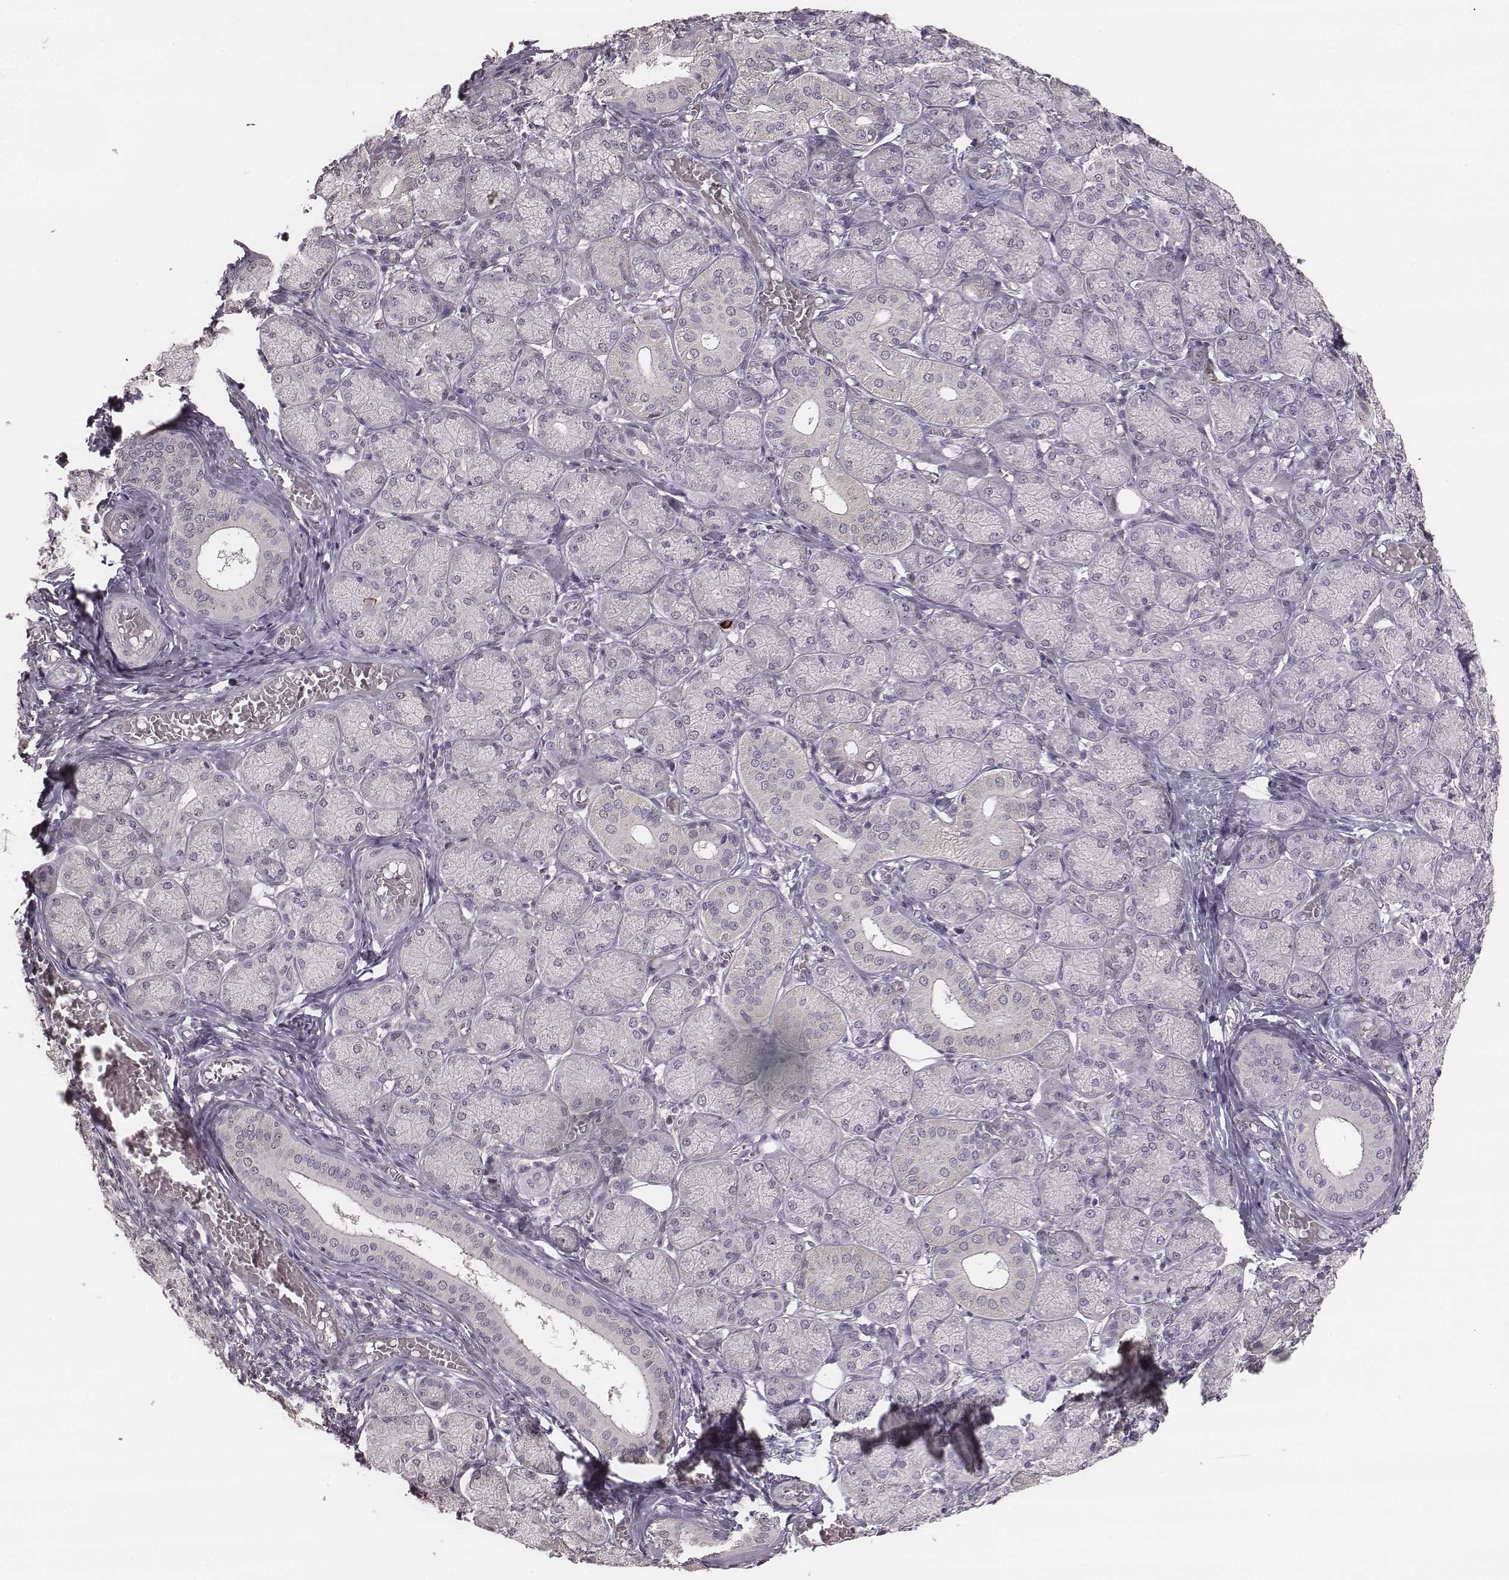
{"staining": {"intensity": "negative", "quantity": "none", "location": "none"}, "tissue": "salivary gland", "cell_type": "Glandular cells", "image_type": "normal", "snomed": [{"axis": "morphology", "description": "Normal tissue, NOS"}, {"axis": "topography", "description": "Salivary gland"}, {"axis": "topography", "description": "Peripheral nerve tissue"}], "caption": "Immunohistochemical staining of benign human salivary gland exhibits no significant positivity in glandular cells.", "gene": "SLC7A4", "patient": {"sex": "female", "age": 24}}